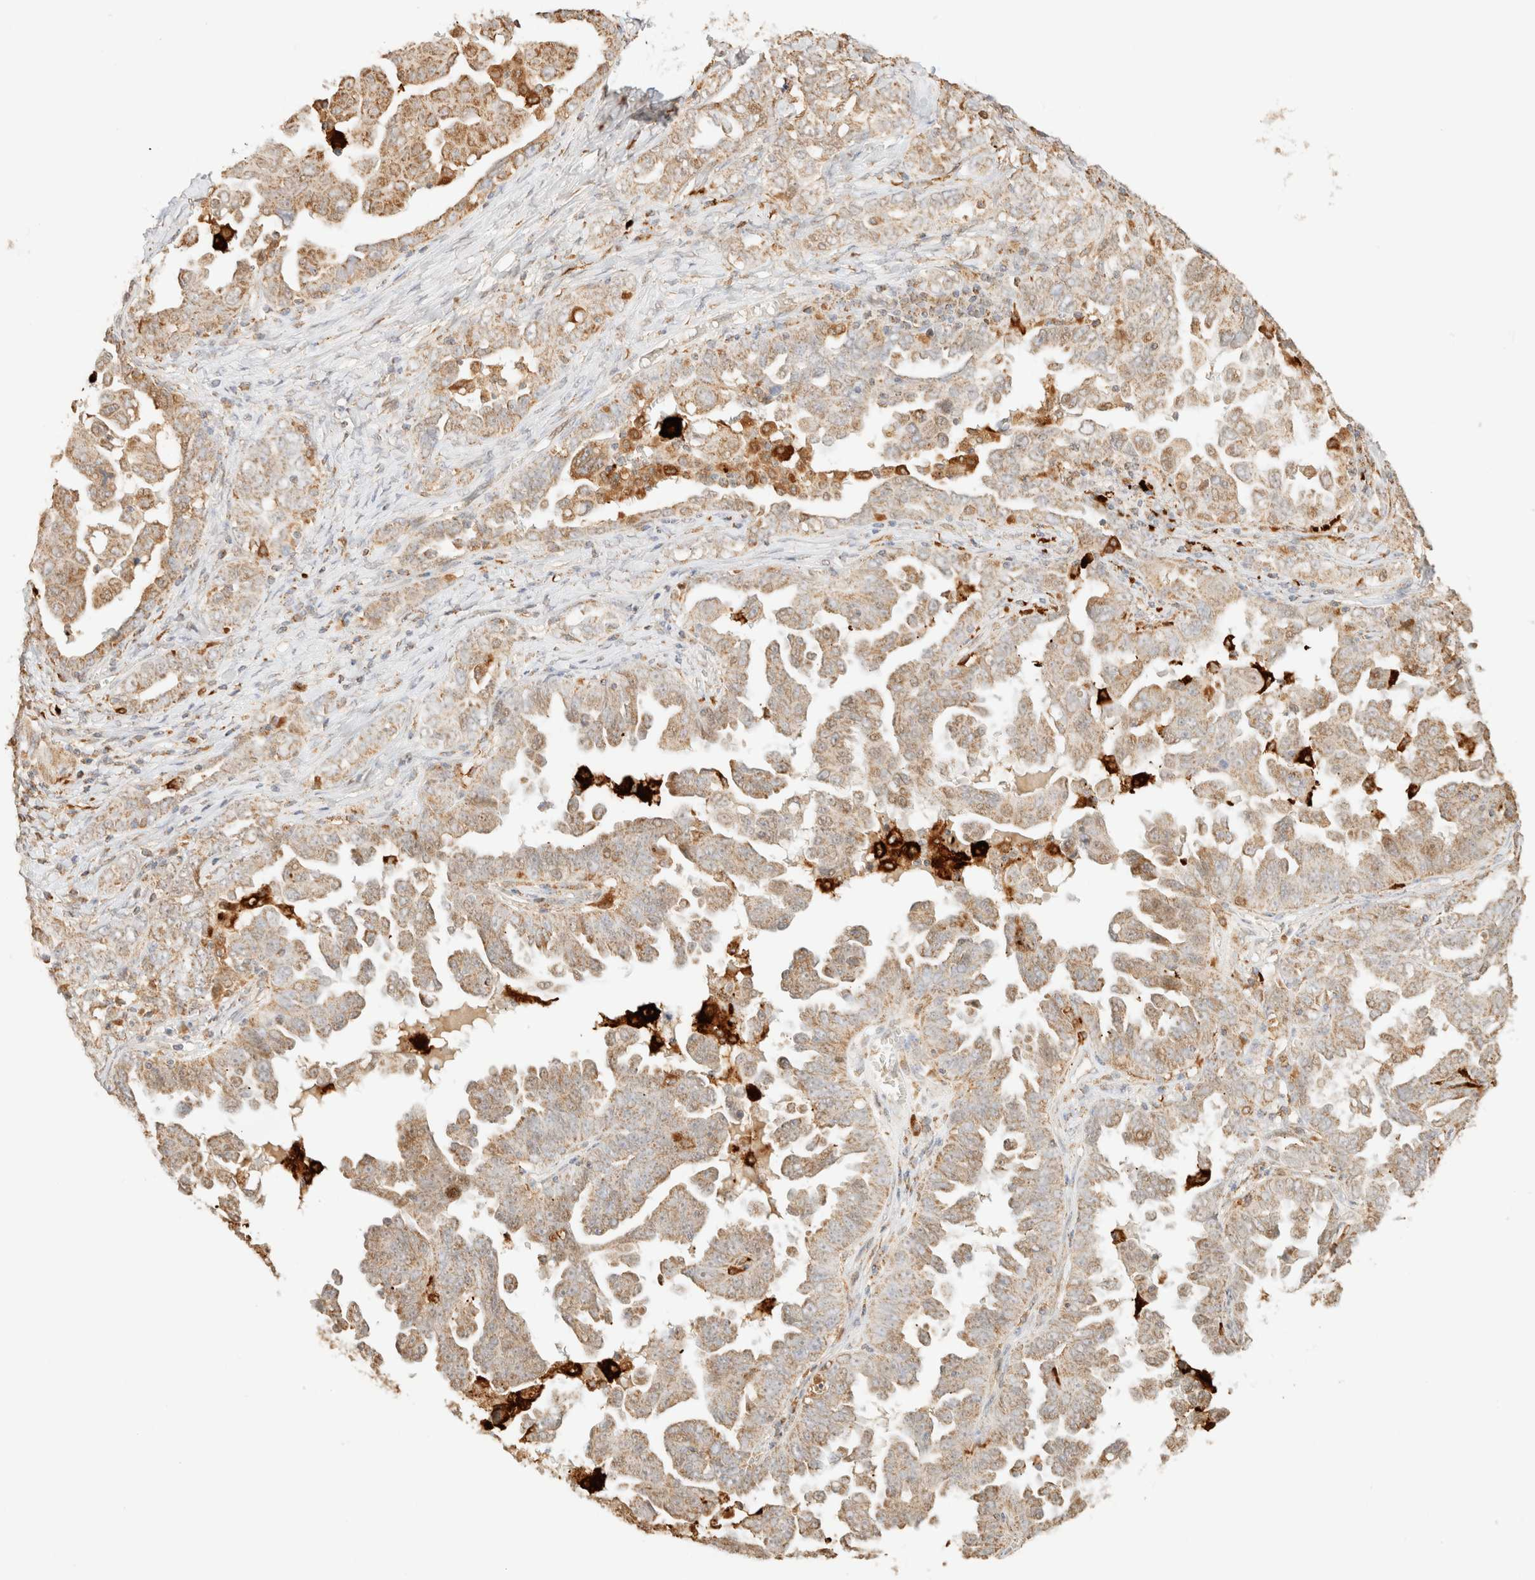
{"staining": {"intensity": "weak", "quantity": ">75%", "location": "cytoplasmic/membranous"}, "tissue": "ovarian cancer", "cell_type": "Tumor cells", "image_type": "cancer", "snomed": [{"axis": "morphology", "description": "Carcinoma, endometroid"}, {"axis": "topography", "description": "Ovary"}], "caption": "A photomicrograph of ovarian endometroid carcinoma stained for a protein exhibits weak cytoplasmic/membranous brown staining in tumor cells.", "gene": "TACO1", "patient": {"sex": "female", "age": 62}}